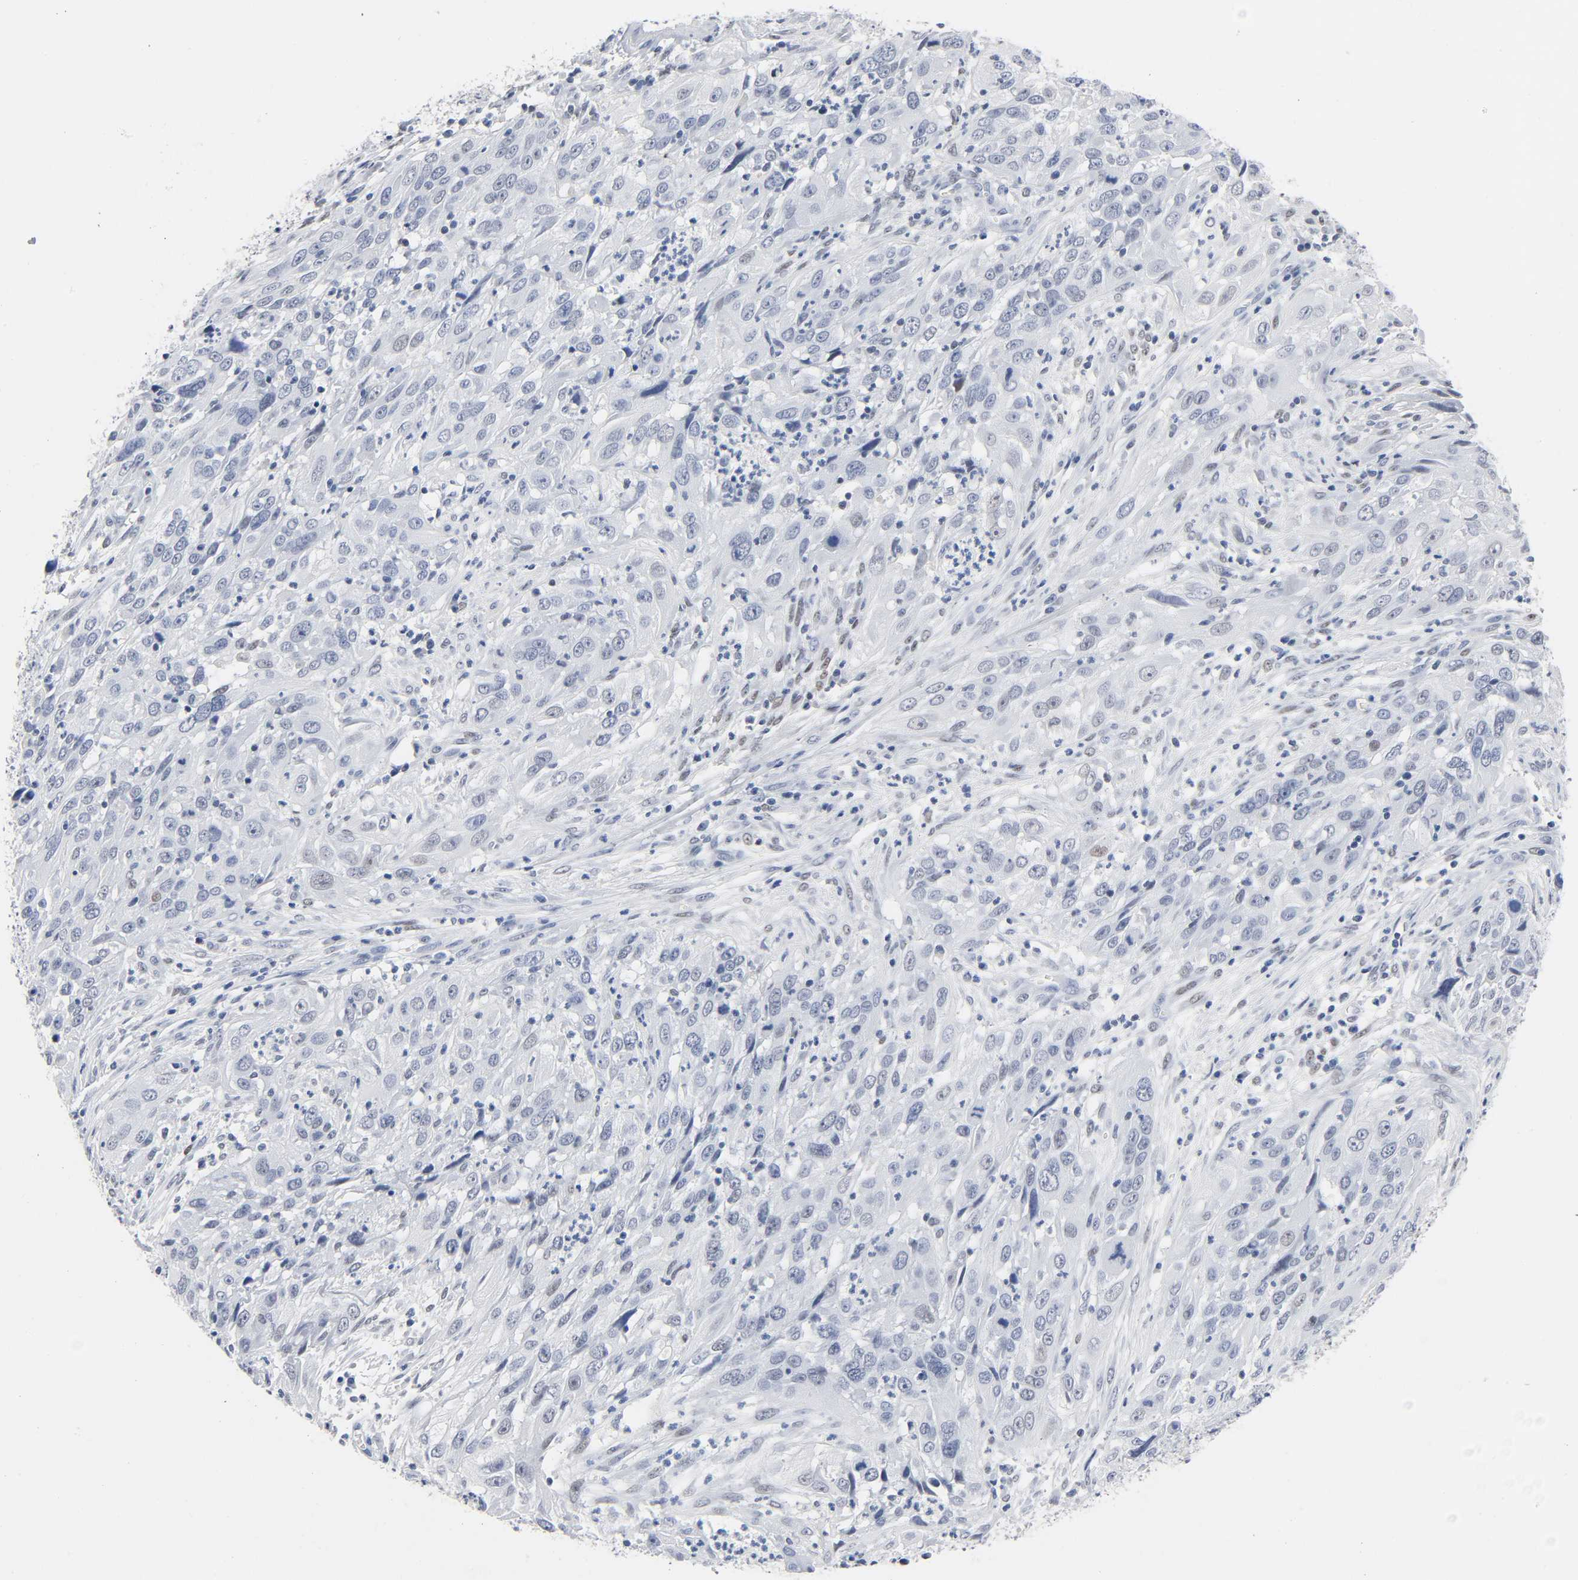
{"staining": {"intensity": "negative", "quantity": "none", "location": "none"}, "tissue": "cervical cancer", "cell_type": "Tumor cells", "image_type": "cancer", "snomed": [{"axis": "morphology", "description": "Squamous cell carcinoma, NOS"}, {"axis": "topography", "description": "Cervix"}], "caption": "The micrograph demonstrates no significant staining in tumor cells of cervical squamous cell carcinoma. The staining was performed using DAB to visualize the protein expression in brown, while the nuclei were stained in blue with hematoxylin (Magnification: 20x).", "gene": "NAB2", "patient": {"sex": "female", "age": 32}}